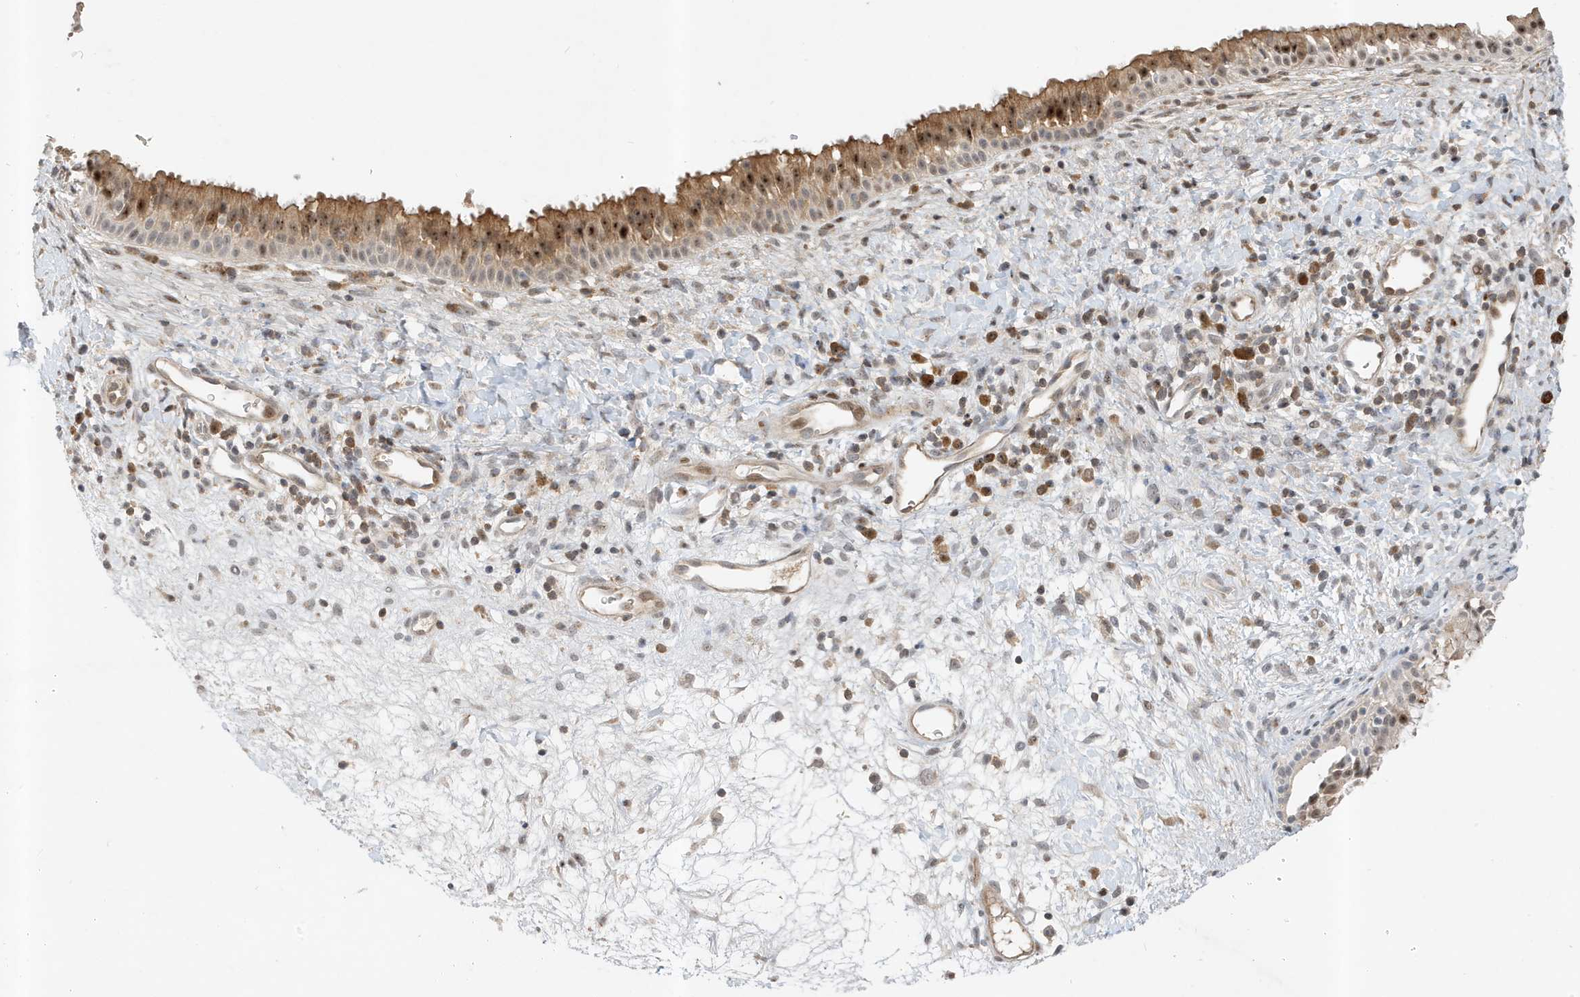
{"staining": {"intensity": "moderate", "quantity": "25%-75%", "location": "cytoplasmic/membranous,nuclear"}, "tissue": "nasopharynx", "cell_type": "Respiratory epithelial cells", "image_type": "normal", "snomed": [{"axis": "morphology", "description": "Normal tissue, NOS"}, {"axis": "topography", "description": "Nasopharynx"}], "caption": "IHC staining of normal nasopharynx, which demonstrates medium levels of moderate cytoplasmic/membranous,nuclear expression in approximately 25%-75% of respiratory epithelial cells indicating moderate cytoplasmic/membranous,nuclear protein staining. The staining was performed using DAB (brown) for protein detection and nuclei were counterstained in hematoxylin (blue).", "gene": "MAST3", "patient": {"sex": "male", "age": 22}}